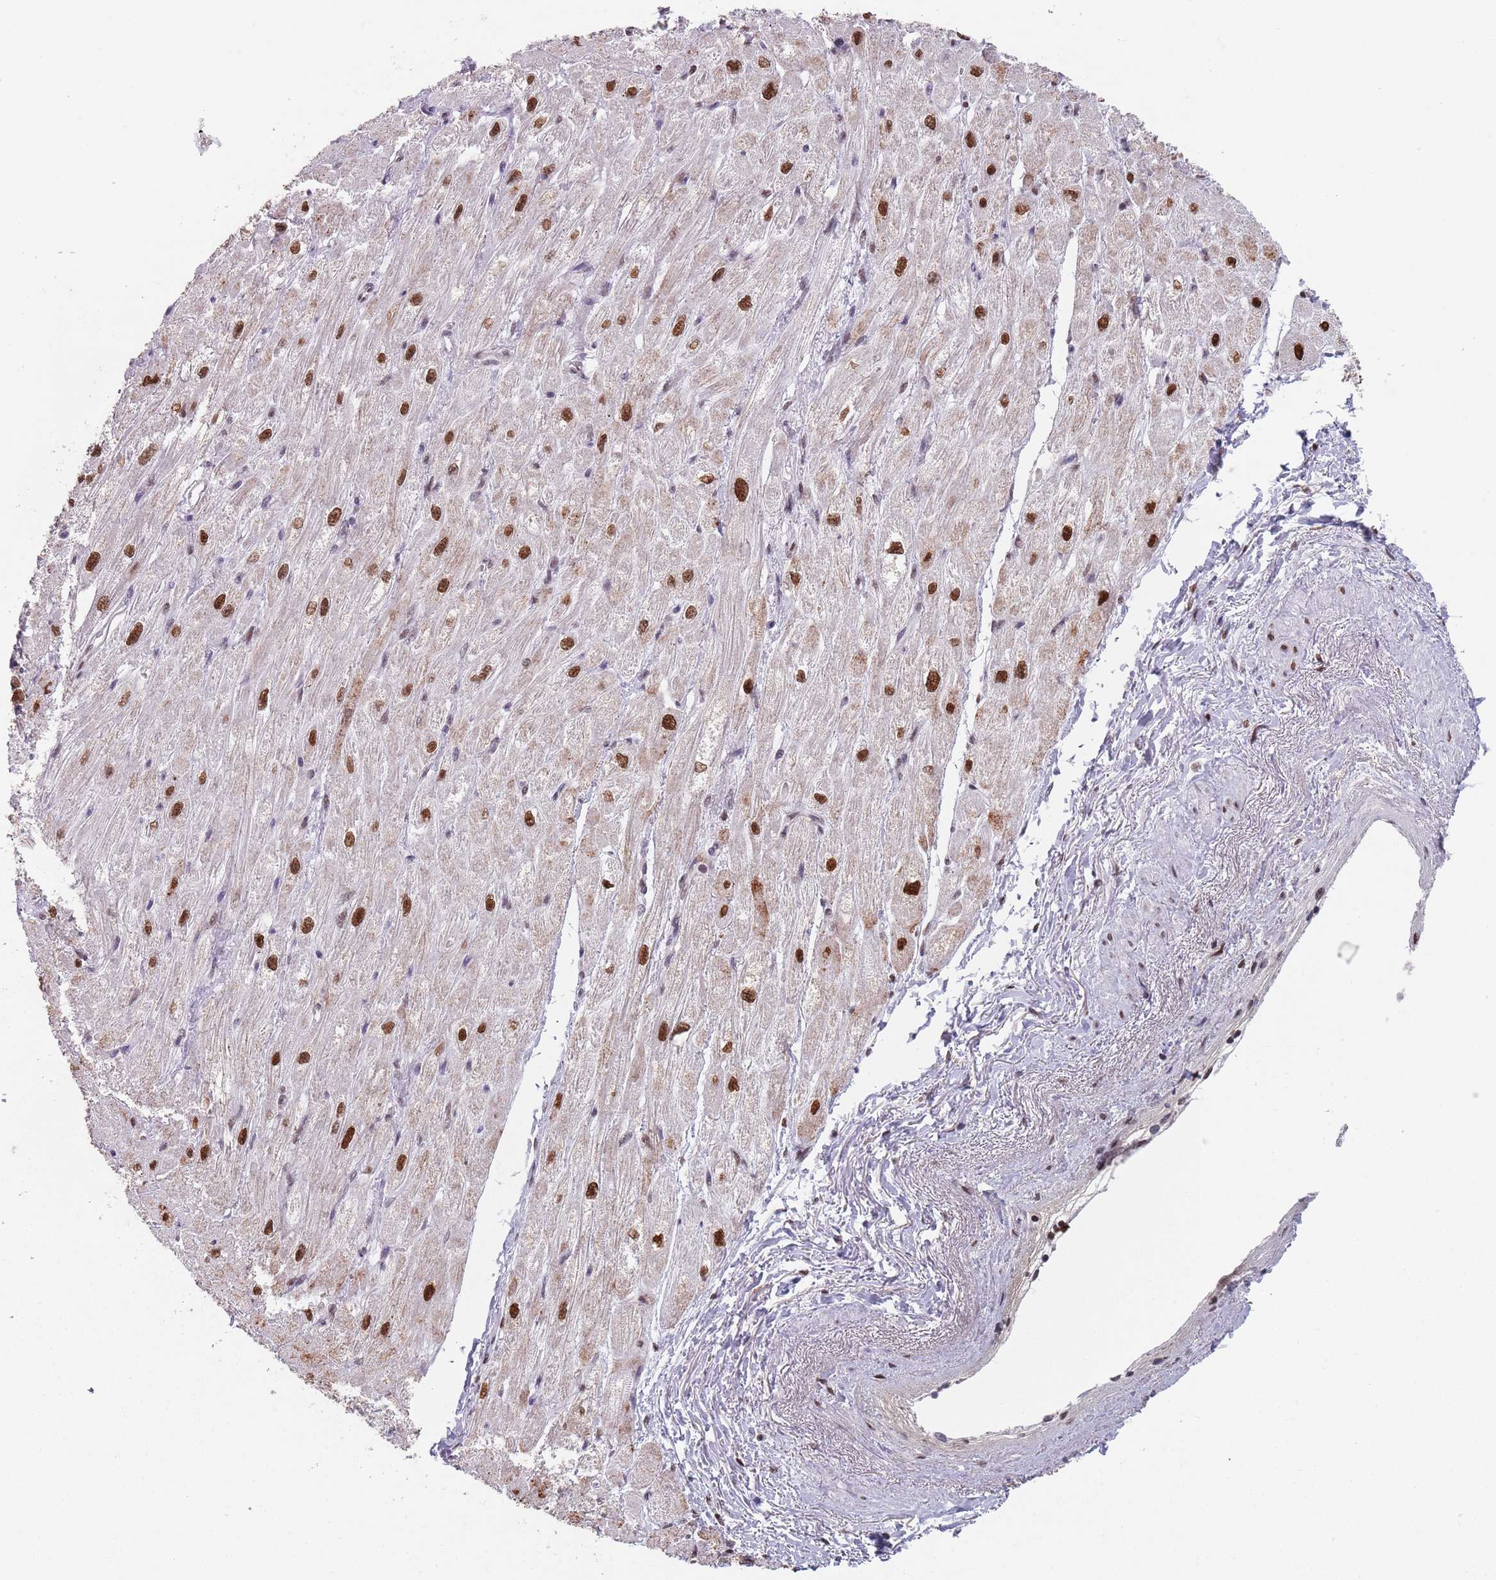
{"staining": {"intensity": "moderate", "quantity": ">75%", "location": "nuclear"}, "tissue": "heart muscle", "cell_type": "Cardiomyocytes", "image_type": "normal", "snomed": [{"axis": "morphology", "description": "Normal tissue, NOS"}, {"axis": "topography", "description": "Heart"}], "caption": "Immunohistochemistry (IHC) photomicrograph of benign human heart muscle stained for a protein (brown), which demonstrates medium levels of moderate nuclear staining in about >75% of cardiomyocytes.", "gene": "MFSD12", "patient": {"sex": "male", "age": 65}}